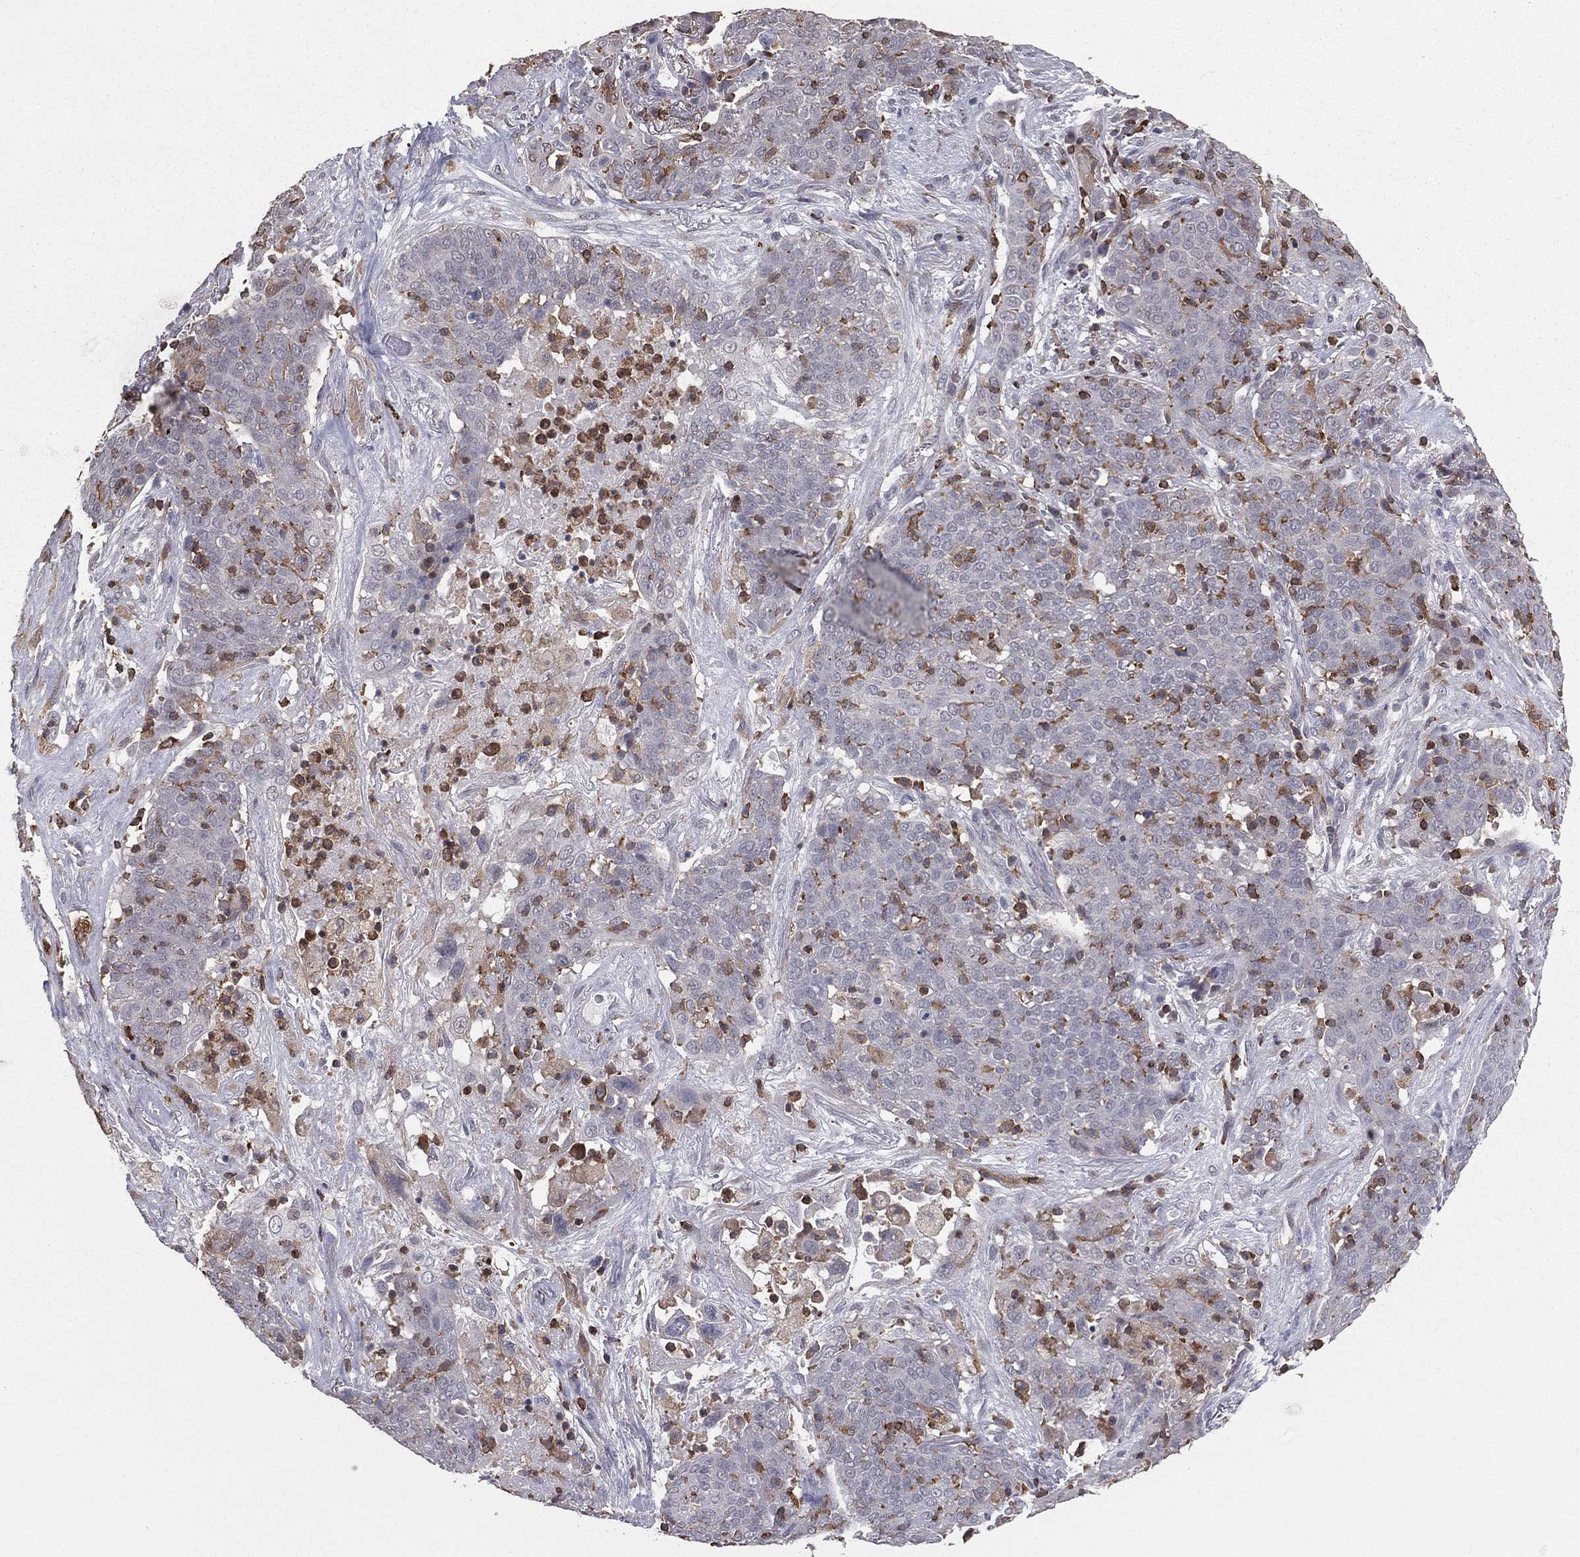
{"staining": {"intensity": "negative", "quantity": "none", "location": "none"}, "tissue": "lung cancer", "cell_type": "Tumor cells", "image_type": "cancer", "snomed": [{"axis": "morphology", "description": "Squamous cell carcinoma, NOS"}, {"axis": "topography", "description": "Lung"}], "caption": "Tumor cells show no significant protein staining in squamous cell carcinoma (lung).", "gene": "PSTPIP1", "patient": {"sex": "male", "age": 82}}